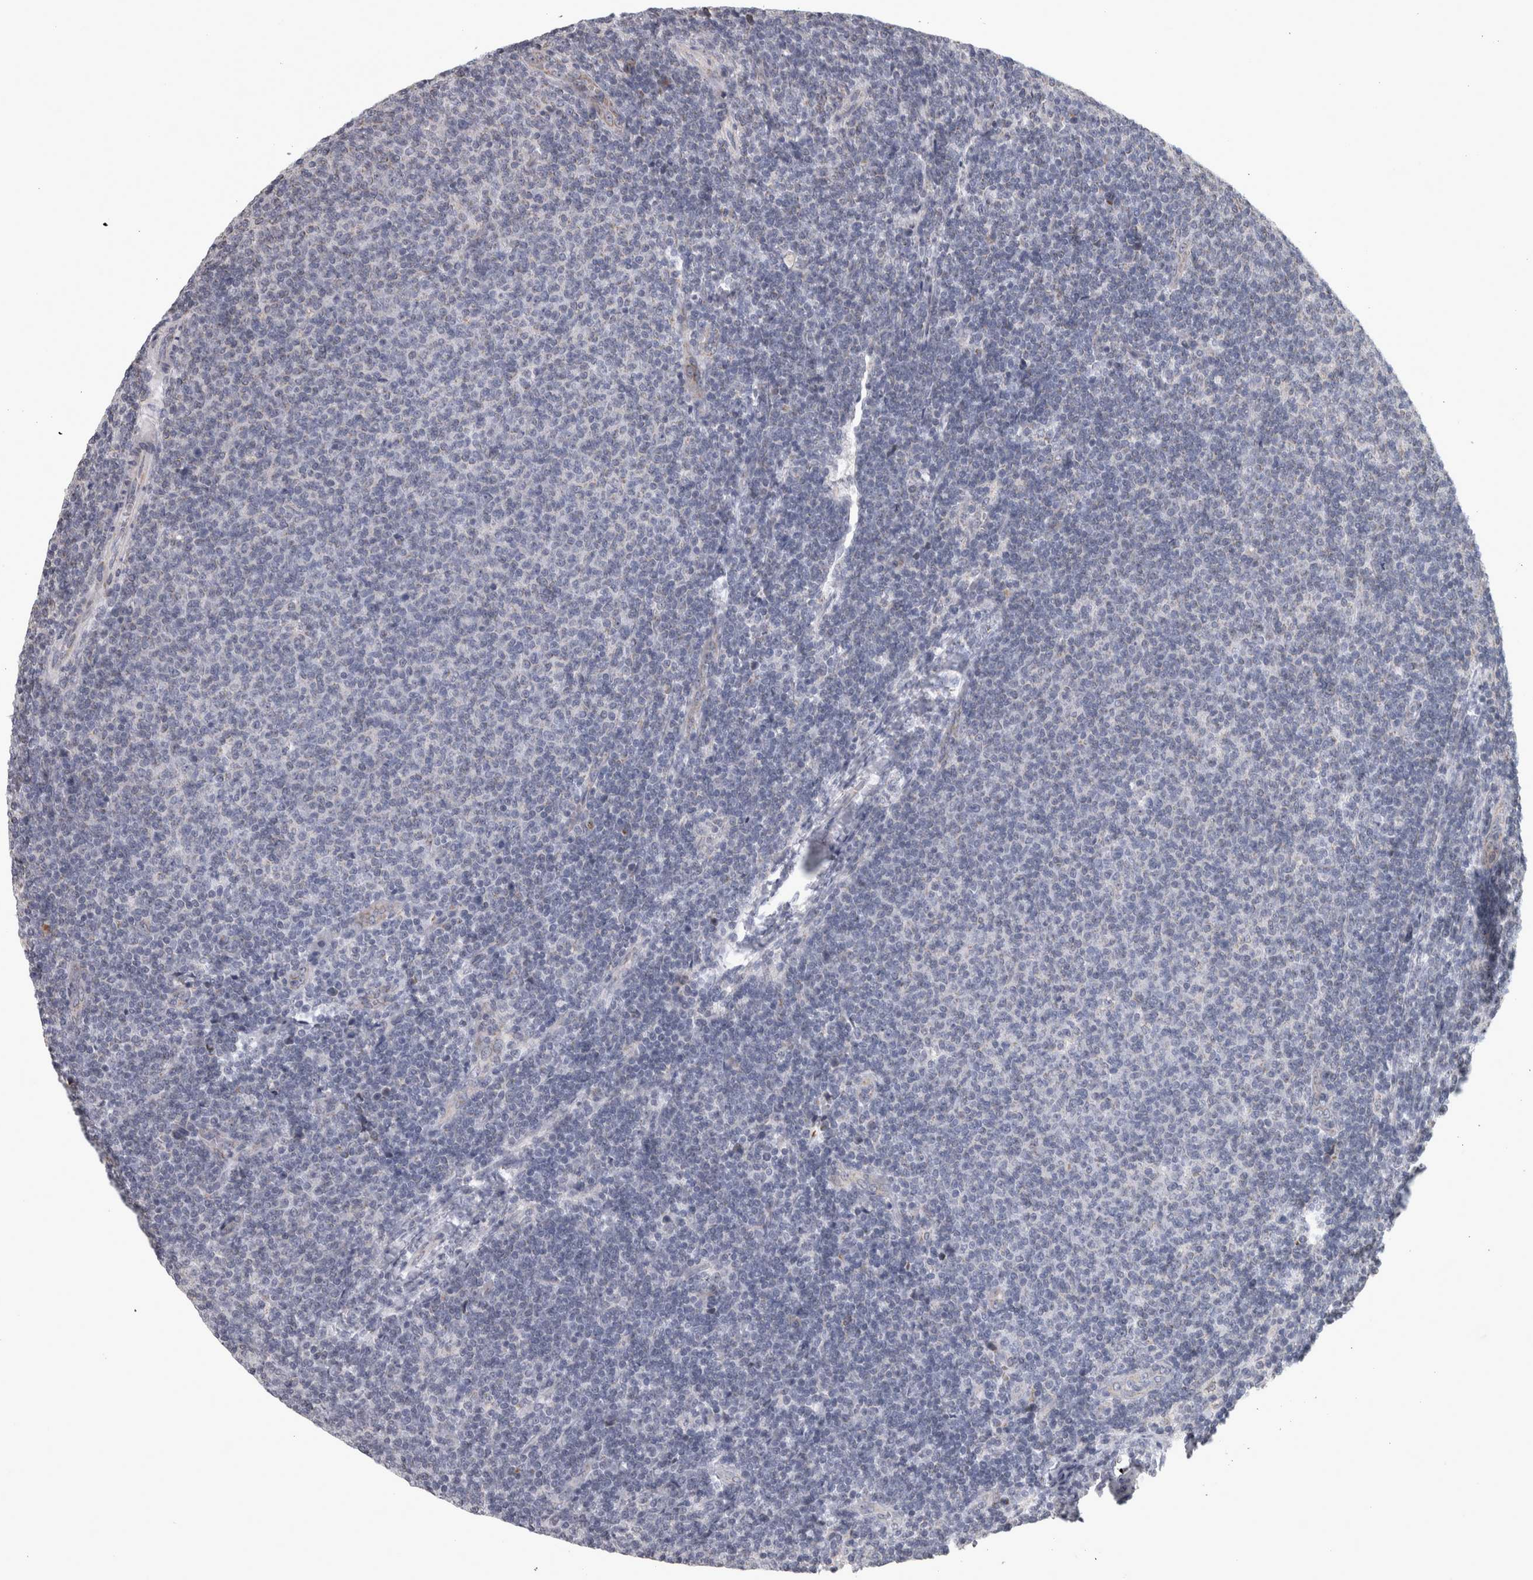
{"staining": {"intensity": "negative", "quantity": "none", "location": "none"}, "tissue": "lymphoma", "cell_type": "Tumor cells", "image_type": "cancer", "snomed": [{"axis": "morphology", "description": "Malignant lymphoma, non-Hodgkin's type, Low grade"}, {"axis": "topography", "description": "Lymph node"}], "caption": "Micrograph shows no significant protein expression in tumor cells of lymphoma. (Brightfield microscopy of DAB immunohistochemistry at high magnification).", "gene": "DBT", "patient": {"sex": "male", "age": 66}}